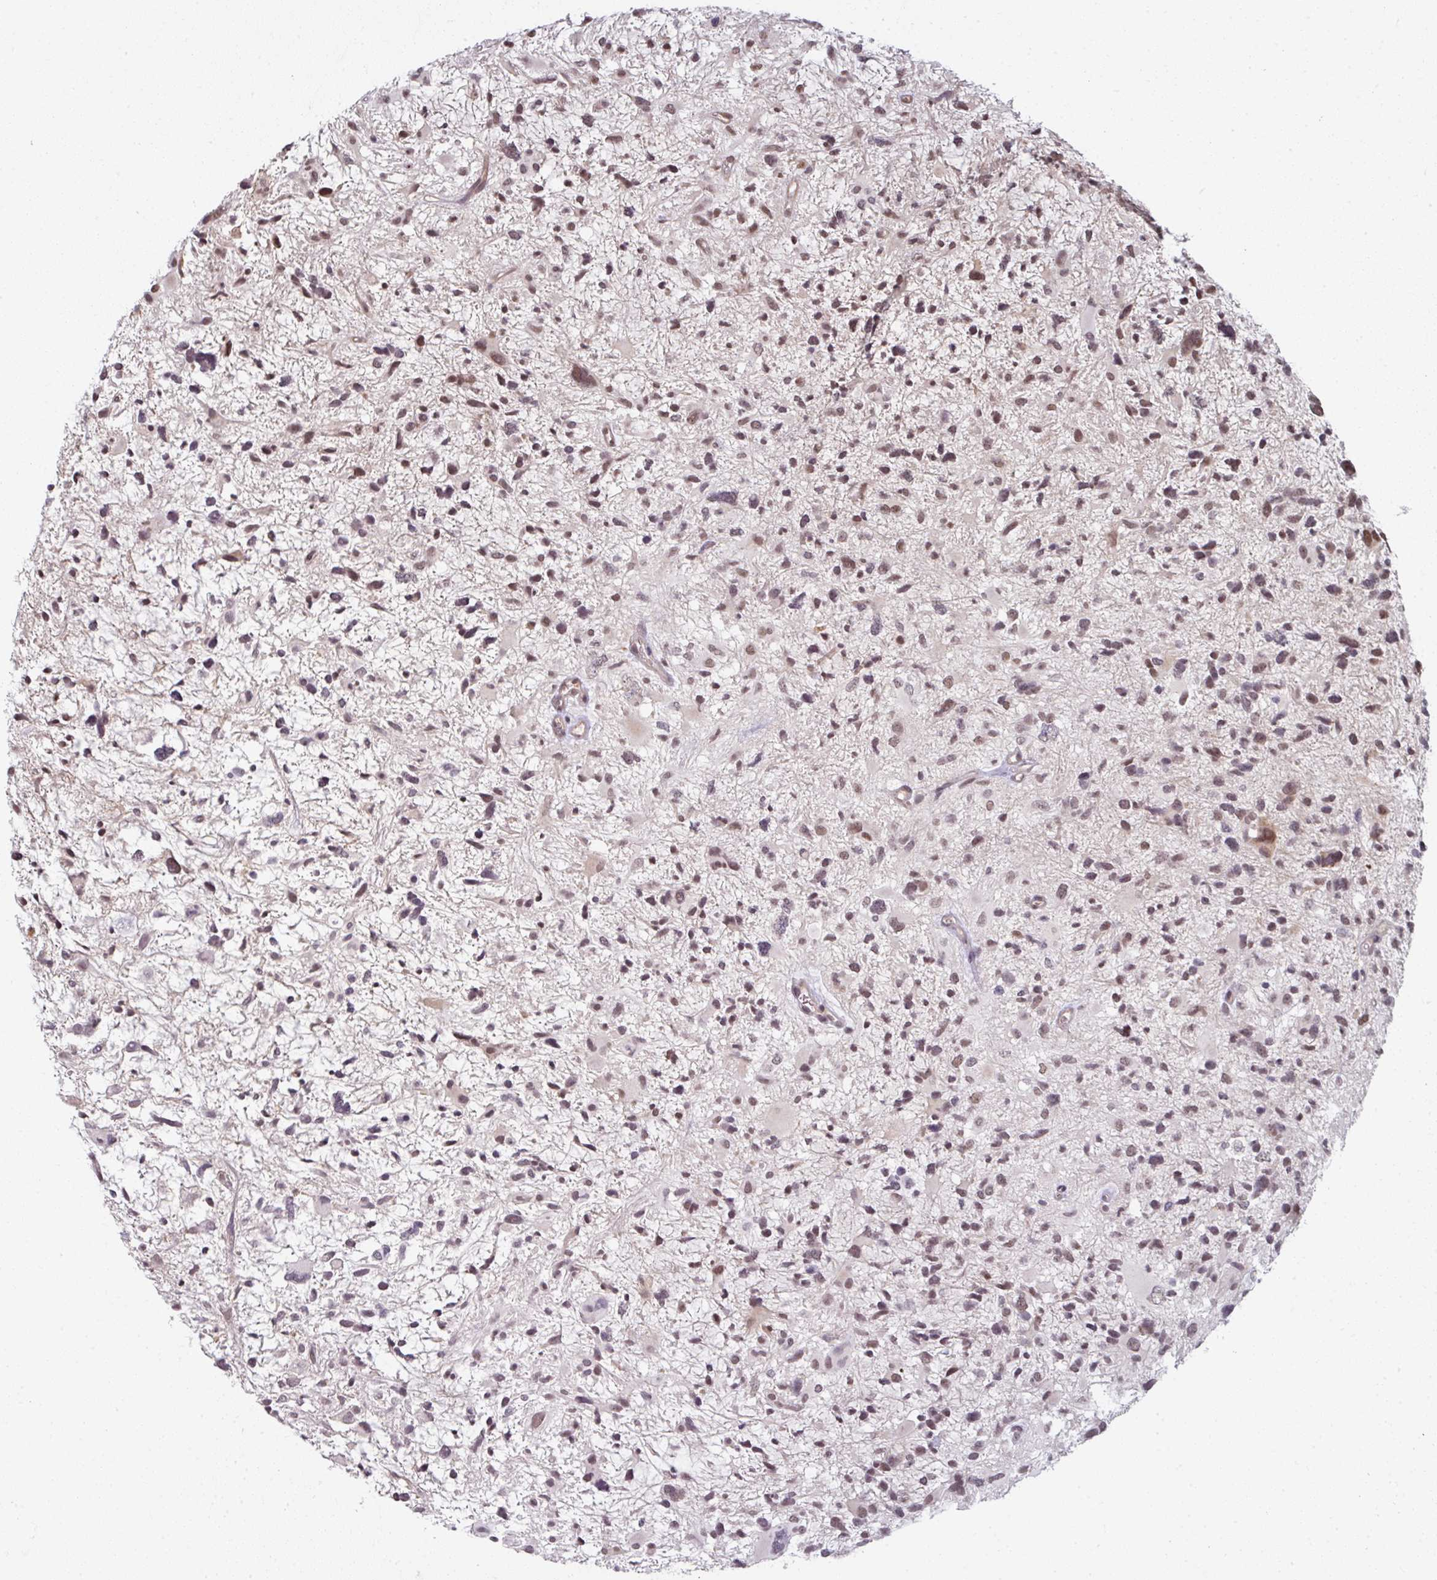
{"staining": {"intensity": "moderate", "quantity": "25%-75%", "location": "nuclear"}, "tissue": "glioma", "cell_type": "Tumor cells", "image_type": "cancer", "snomed": [{"axis": "morphology", "description": "Glioma, malignant, High grade"}, {"axis": "topography", "description": "Brain"}], "caption": "Glioma stained with DAB IHC displays medium levels of moderate nuclear positivity in about 25%-75% of tumor cells. (Stains: DAB in brown, nuclei in blue, Microscopy: brightfield microscopy at high magnification).", "gene": "GTF2H3", "patient": {"sex": "female", "age": 11}}